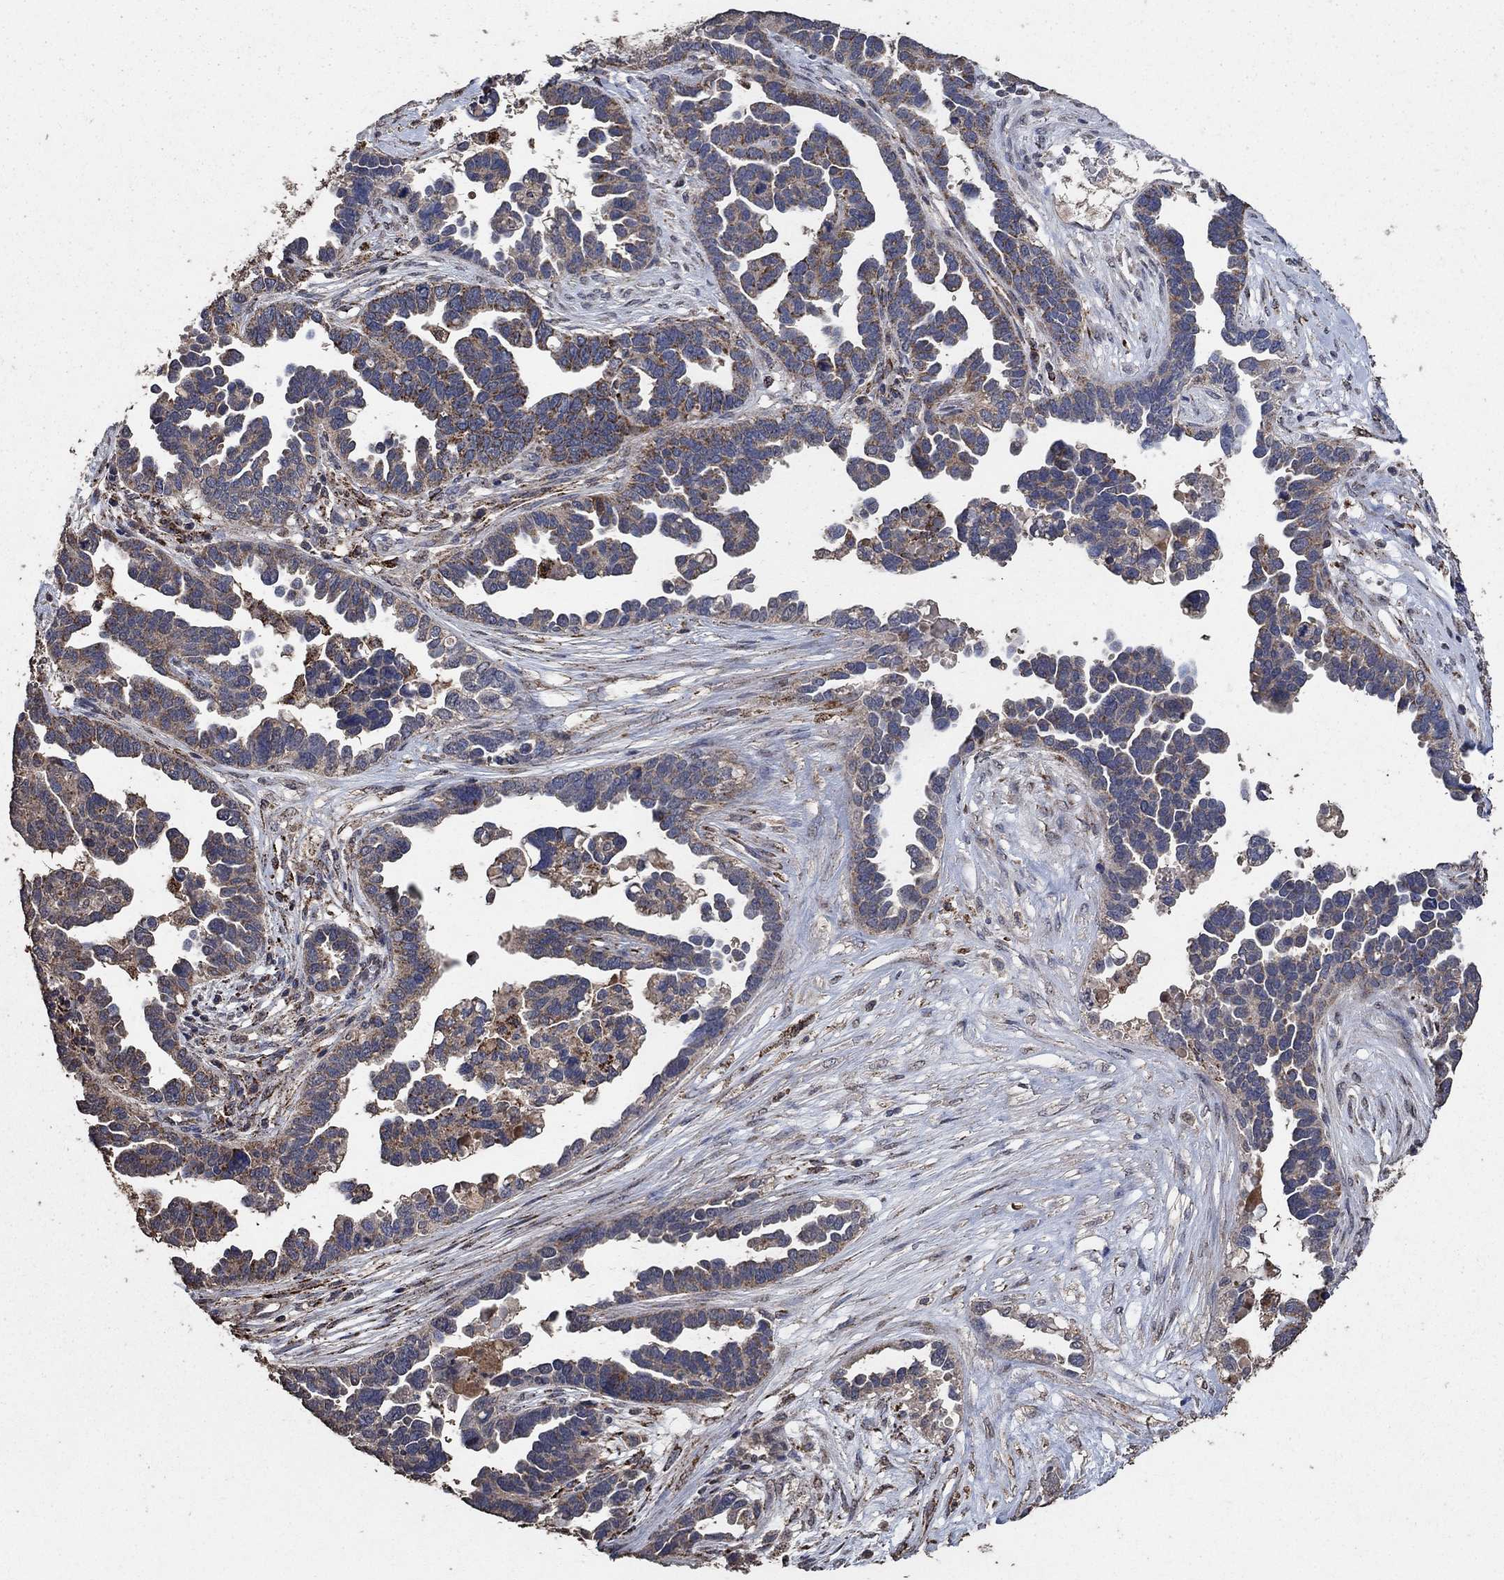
{"staining": {"intensity": "weak", "quantity": ">75%", "location": "cytoplasmic/membranous"}, "tissue": "ovarian cancer", "cell_type": "Tumor cells", "image_type": "cancer", "snomed": [{"axis": "morphology", "description": "Cystadenocarcinoma, serous, NOS"}, {"axis": "topography", "description": "Ovary"}], "caption": "Protein positivity by immunohistochemistry exhibits weak cytoplasmic/membranous positivity in approximately >75% of tumor cells in ovarian cancer.", "gene": "MRPS24", "patient": {"sex": "female", "age": 54}}